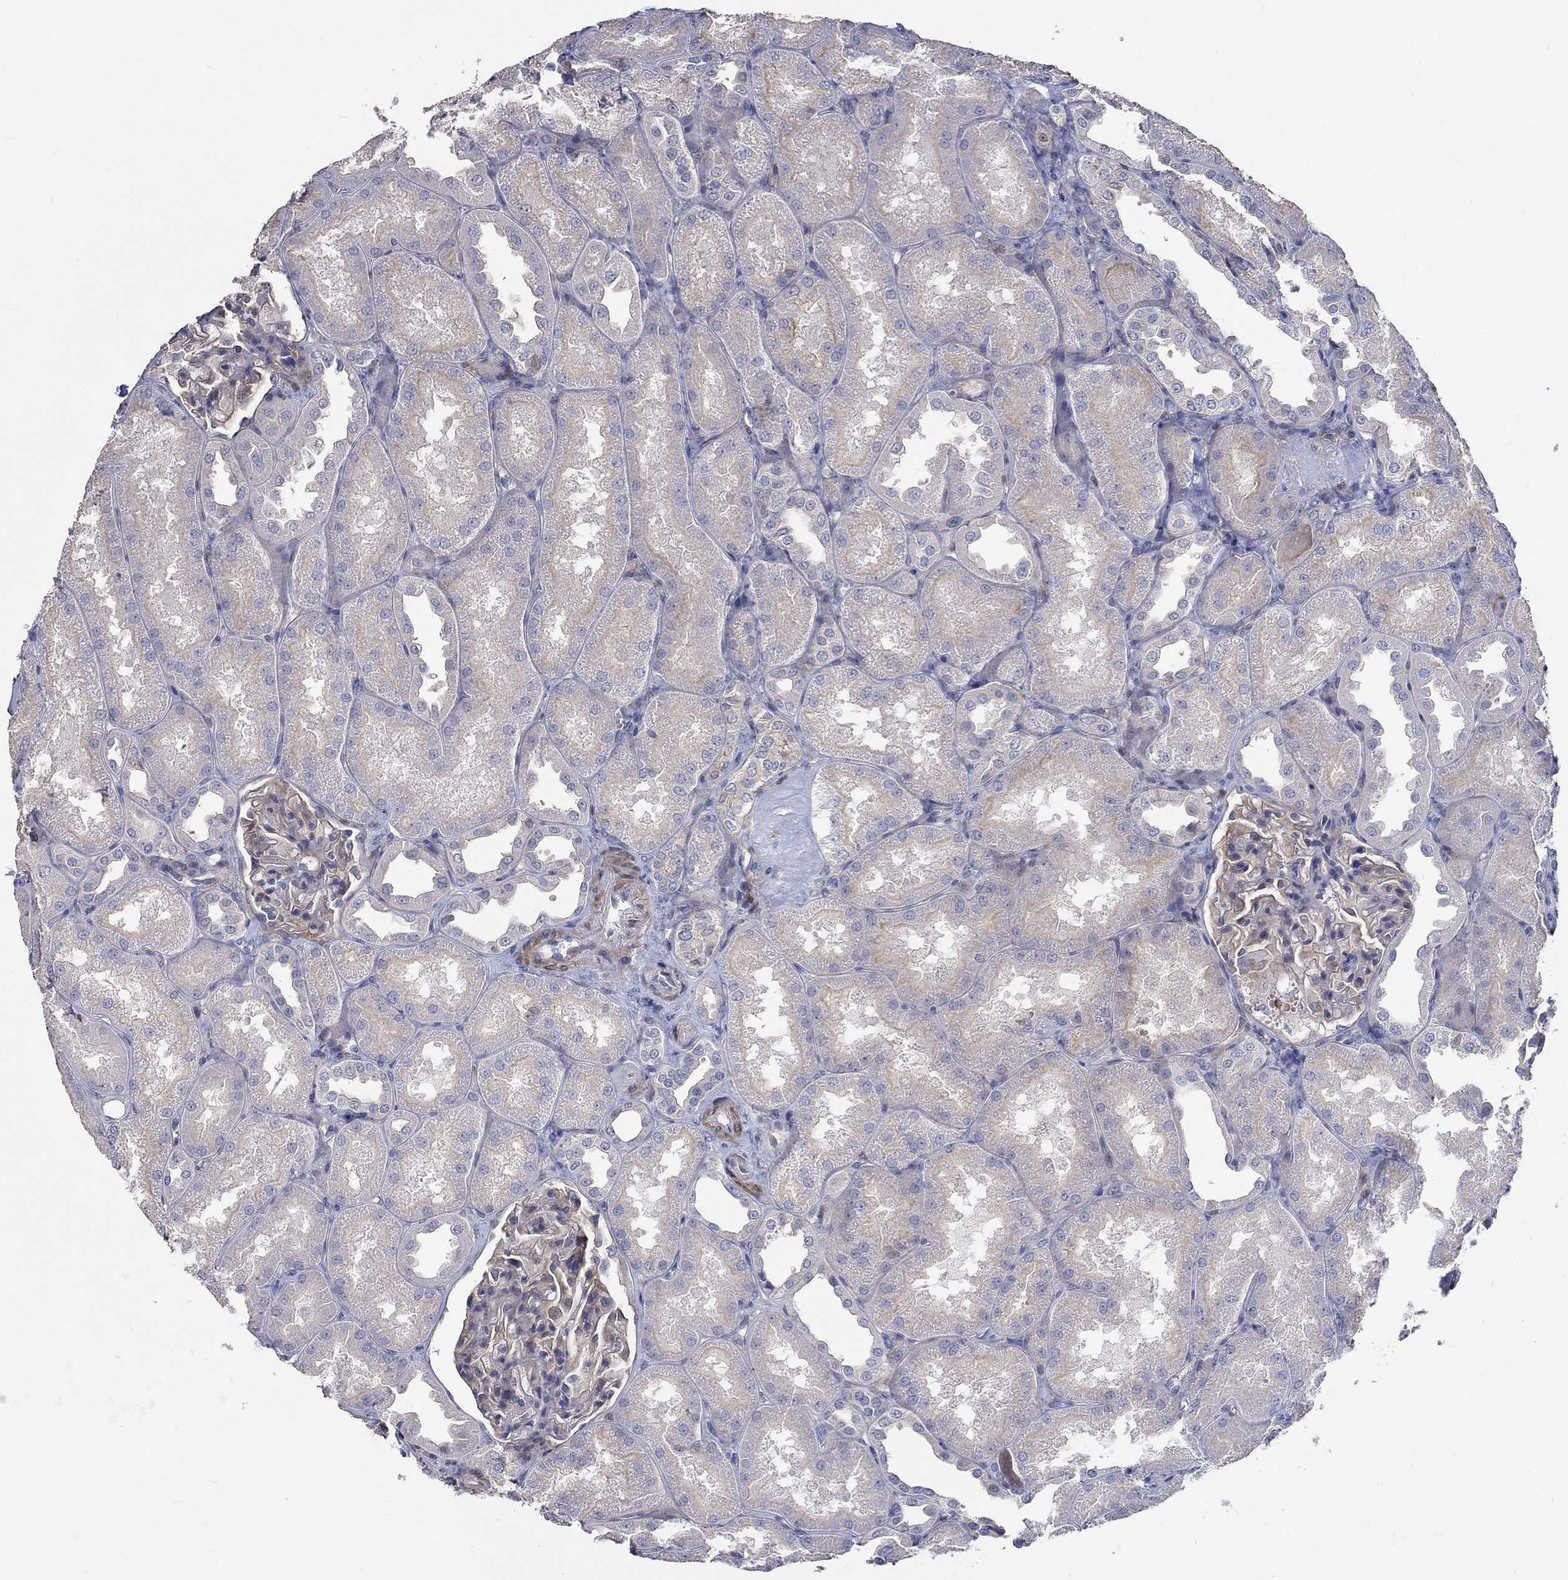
{"staining": {"intensity": "negative", "quantity": "none", "location": "none"}, "tissue": "kidney", "cell_type": "Cells in glomeruli", "image_type": "normal", "snomed": [{"axis": "morphology", "description": "Normal tissue, NOS"}, {"axis": "topography", "description": "Kidney"}], "caption": "This is a histopathology image of IHC staining of normal kidney, which shows no positivity in cells in glomeruli.", "gene": "TNFAIP8L3", "patient": {"sex": "male", "age": 61}}